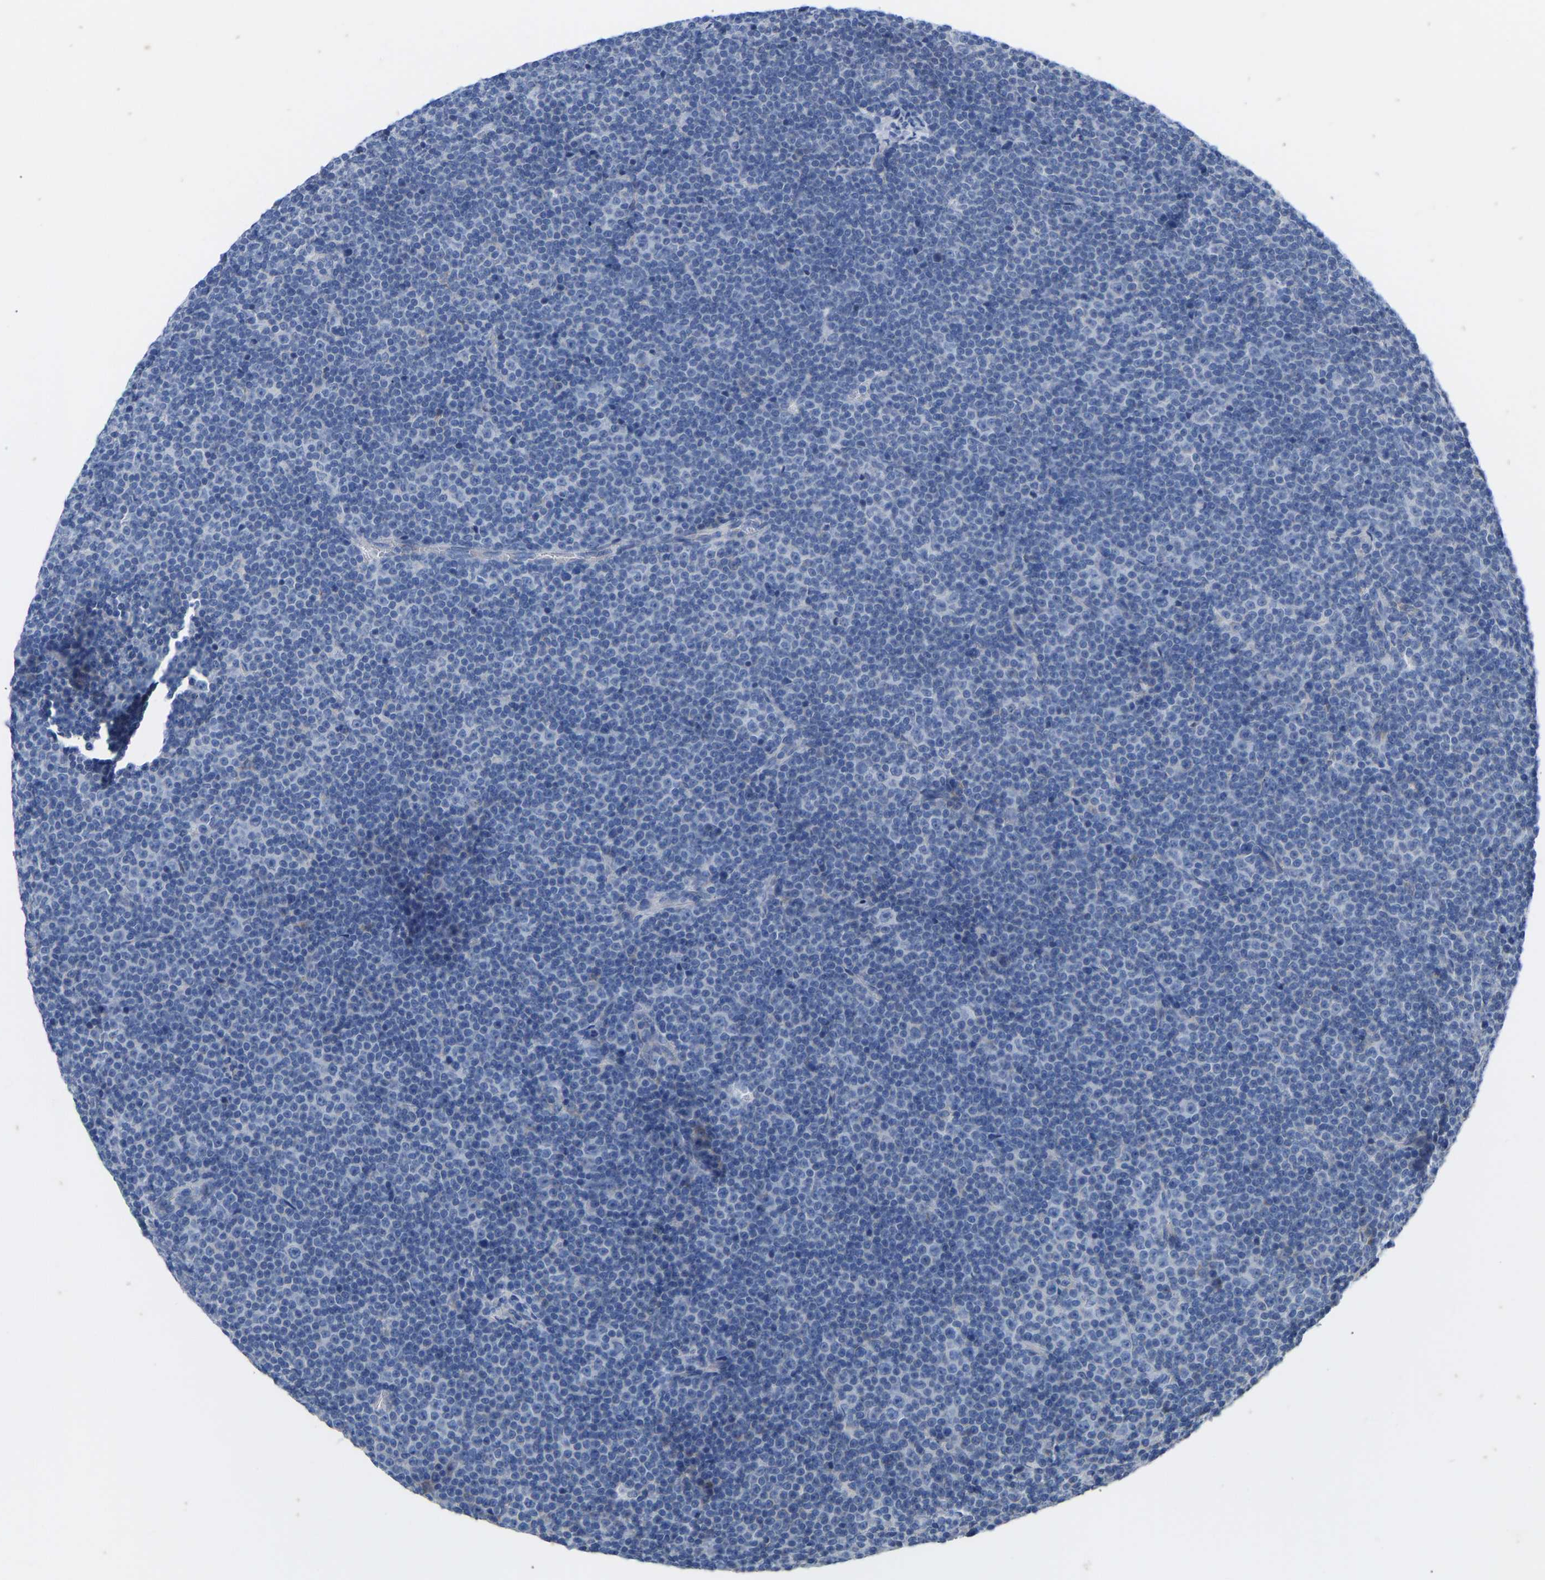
{"staining": {"intensity": "negative", "quantity": "none", "location": "none"}, "tissue": "lymphoma", "cell_type": "Tumor cells", "image_type": "cancer", "snomed": [{"axis": "morphology", "description": "Malignant lymphoma, non-Hodgkin's type, Low grade"}, {"axis": "topography", "description": "Lymph node"}], "caption": "Protein analysis of malignant lymphoma, non-Hodgkin's type (low-grade) shows no significant expression in tumor cells. The staining was performed using DAB (3,3'-diaminobenzidine) to visualize the protein expression in brown, while the nuclei were stained in blue with hematoxylin (Magnification: 20x).", "gene": "OLIG2", "patient": {"sex": "female", "age": 67}}